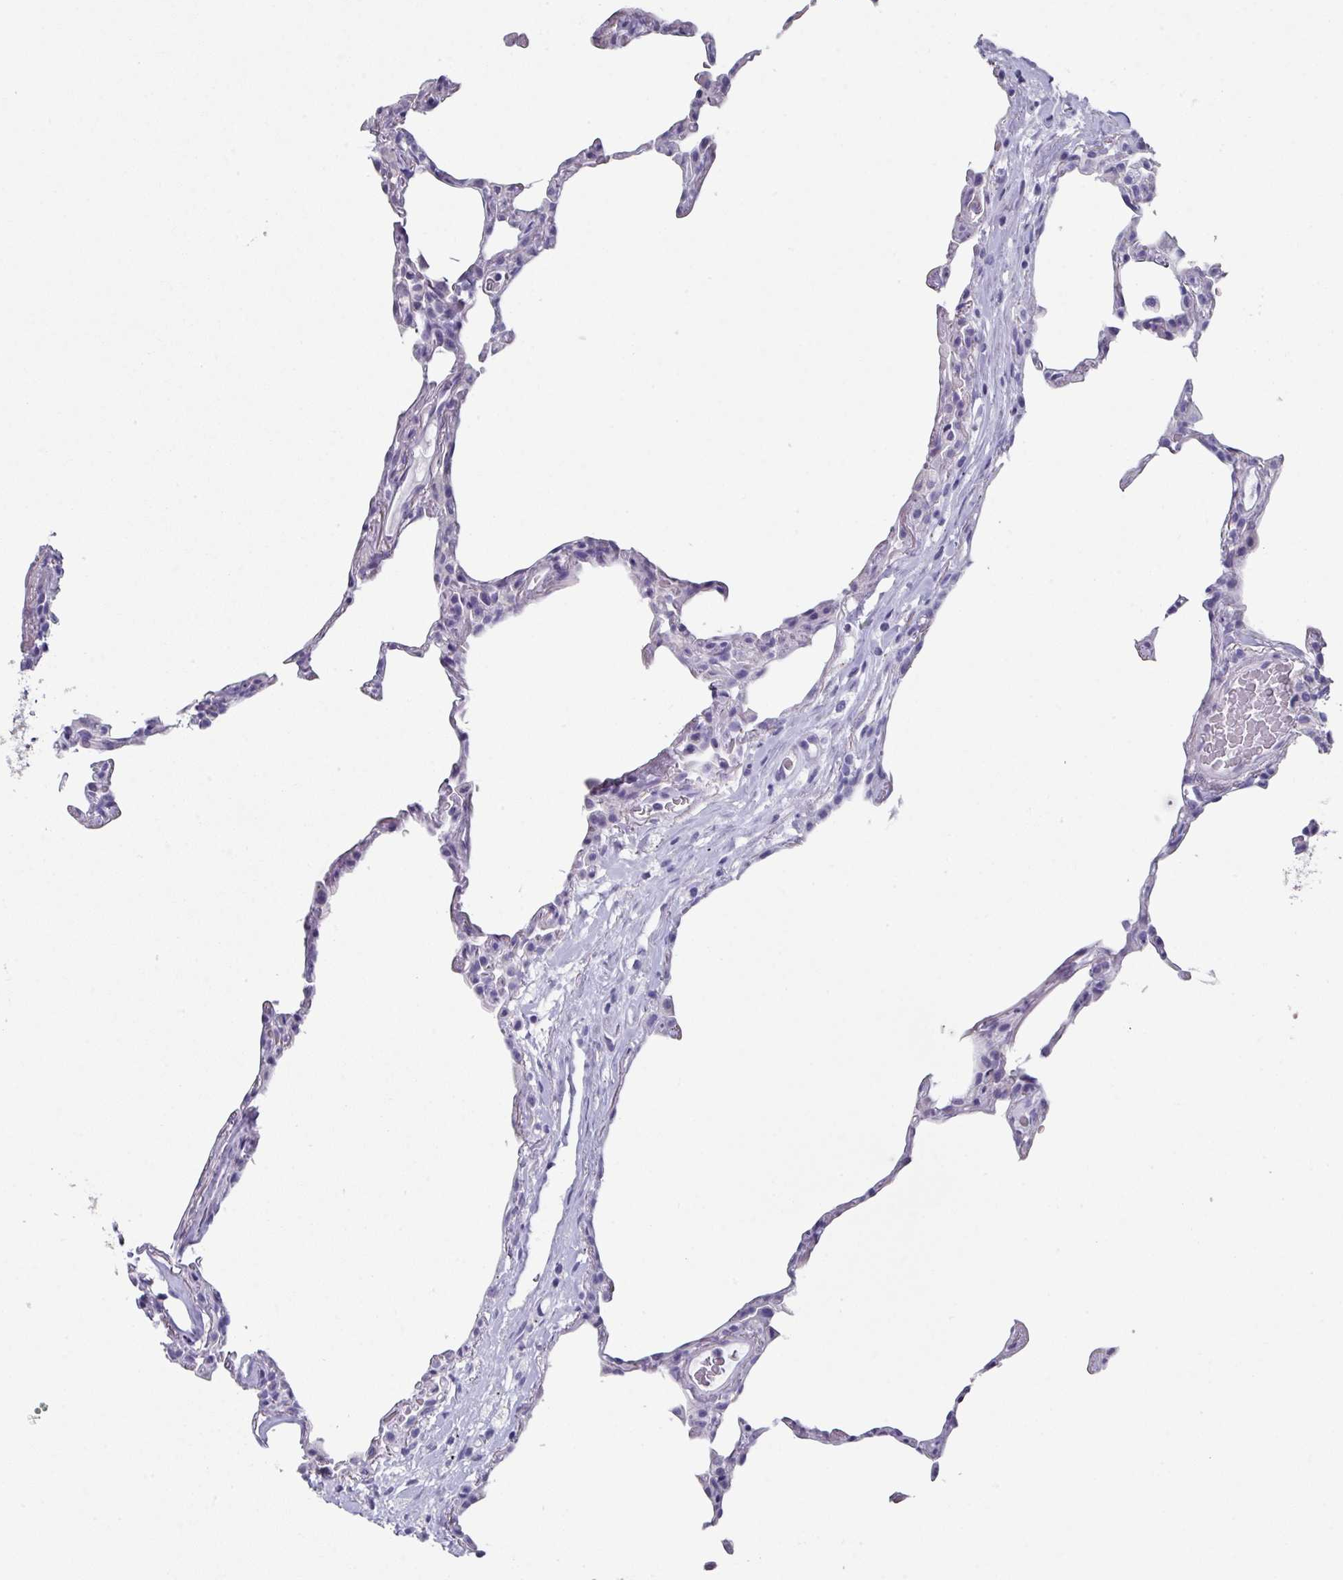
{"staining": {"intensity": "negative", "quantity": "none", "location": "none"}, "tissue": "lung", "cell_type": "Alveolar cells", "image_type": "normal", "snomed": [{"axis": "morphology", "description": "Normal tissue, NOS"}, {"axis": "topography", "description": "Lung"}], "caption": "High power microscopy image of an immunohistochemistry image of normal lung, revealing no significant expression in alveolar cells. The staining is performed using DAB brown chromogen with nuclei counter-stained in using hematoxylin.", "gene": "PEX10", "patient": {"sex": "female", "age": 57}}